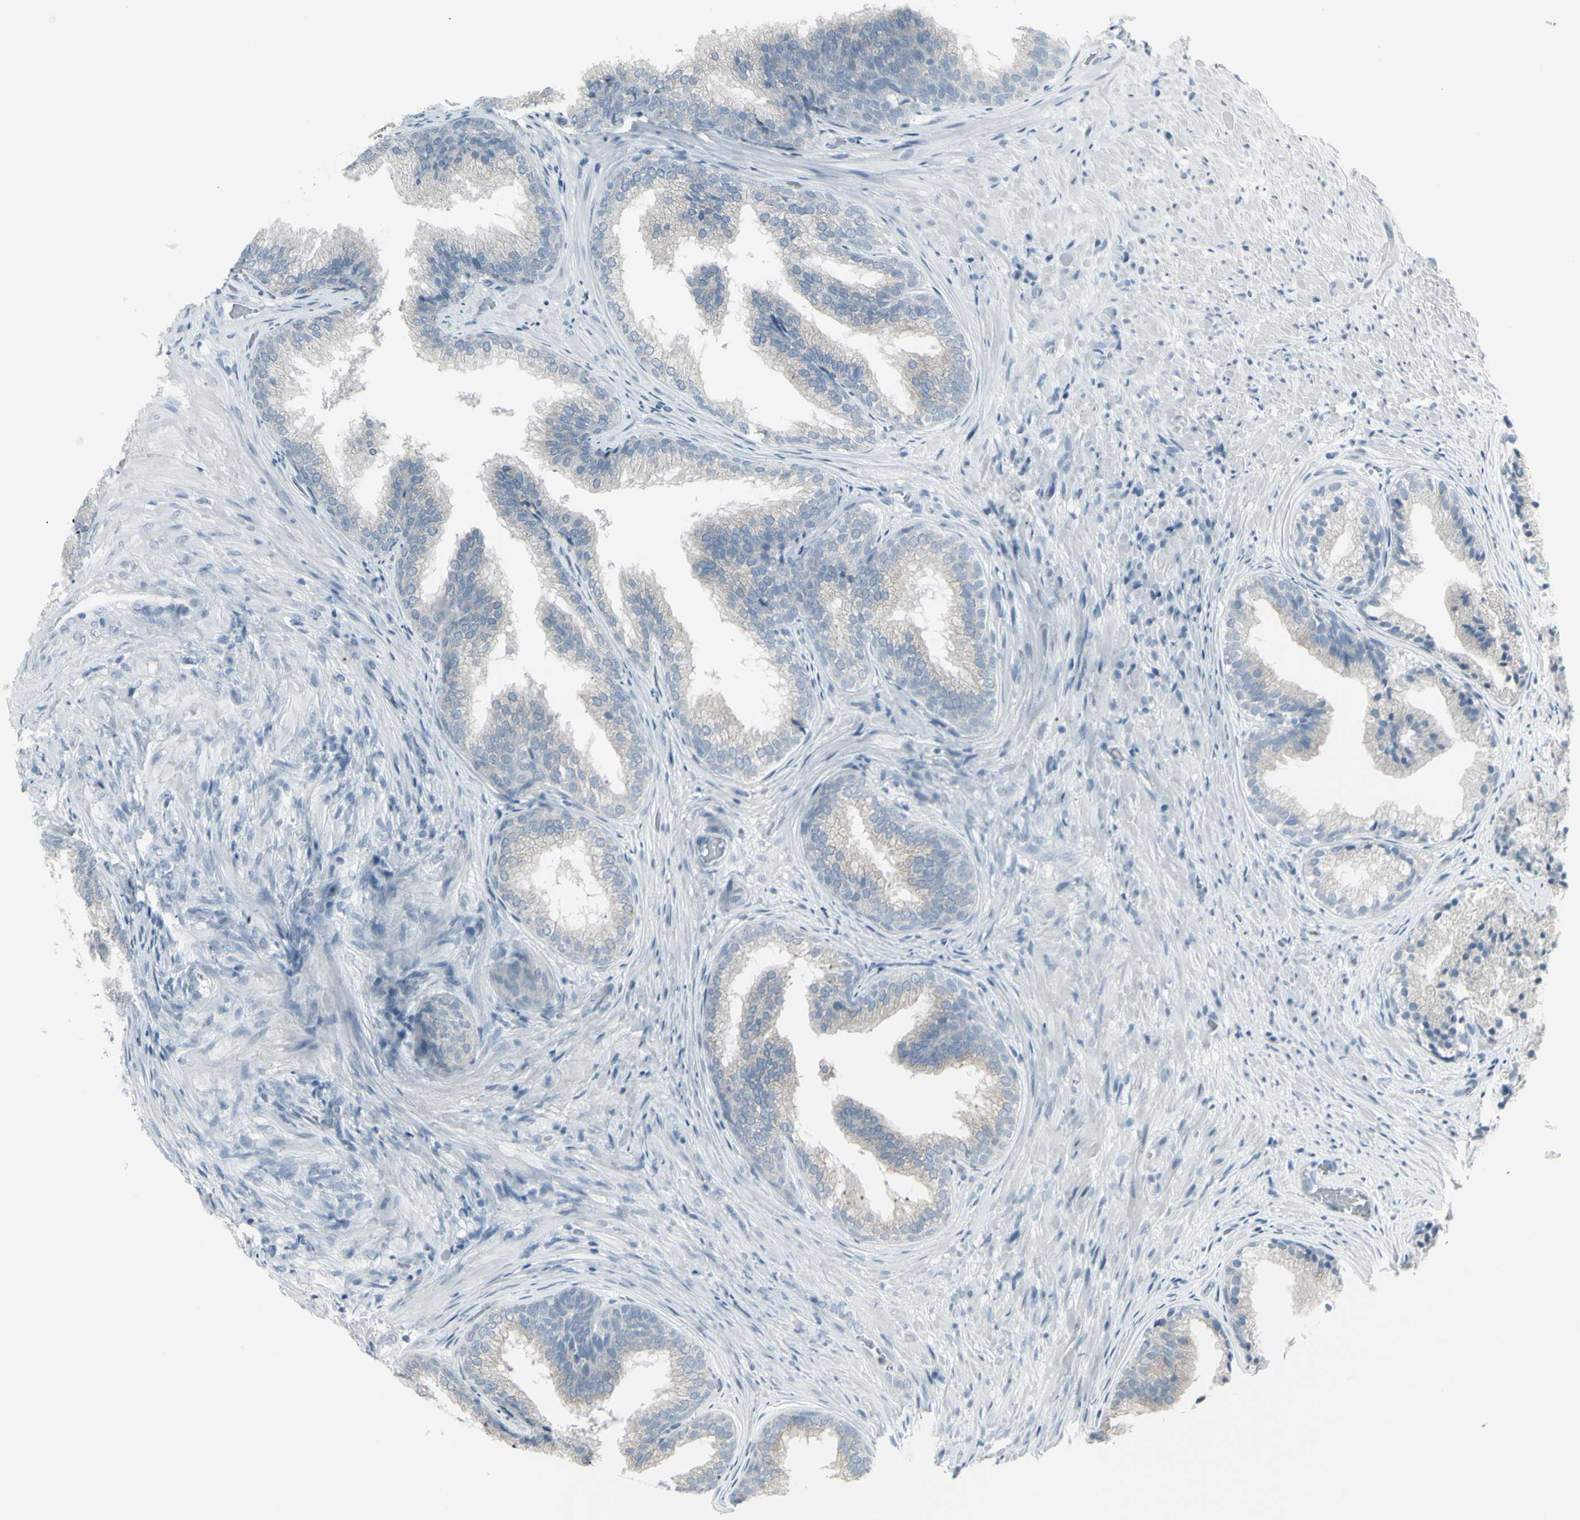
{"staining": {"intensity": "negative", "quantity": "none", "location": "none"}, "tissue": "prostate", "cell_type": "Glandular cells", "image_type": "normal", "snomed": [{"axis": "morphology", "description": "Normal tissue, NOS"}, {"axis": "topography", "description": "Prostate"}], "caption": "A high-resolution photomicrograph shows immunohistochemistry (IHC) staining of unremarkable prostate, which reveals no significant staining in glandular cells.", "gene": "RAB3A", "patient": {"sex": "male", "age": 76}}